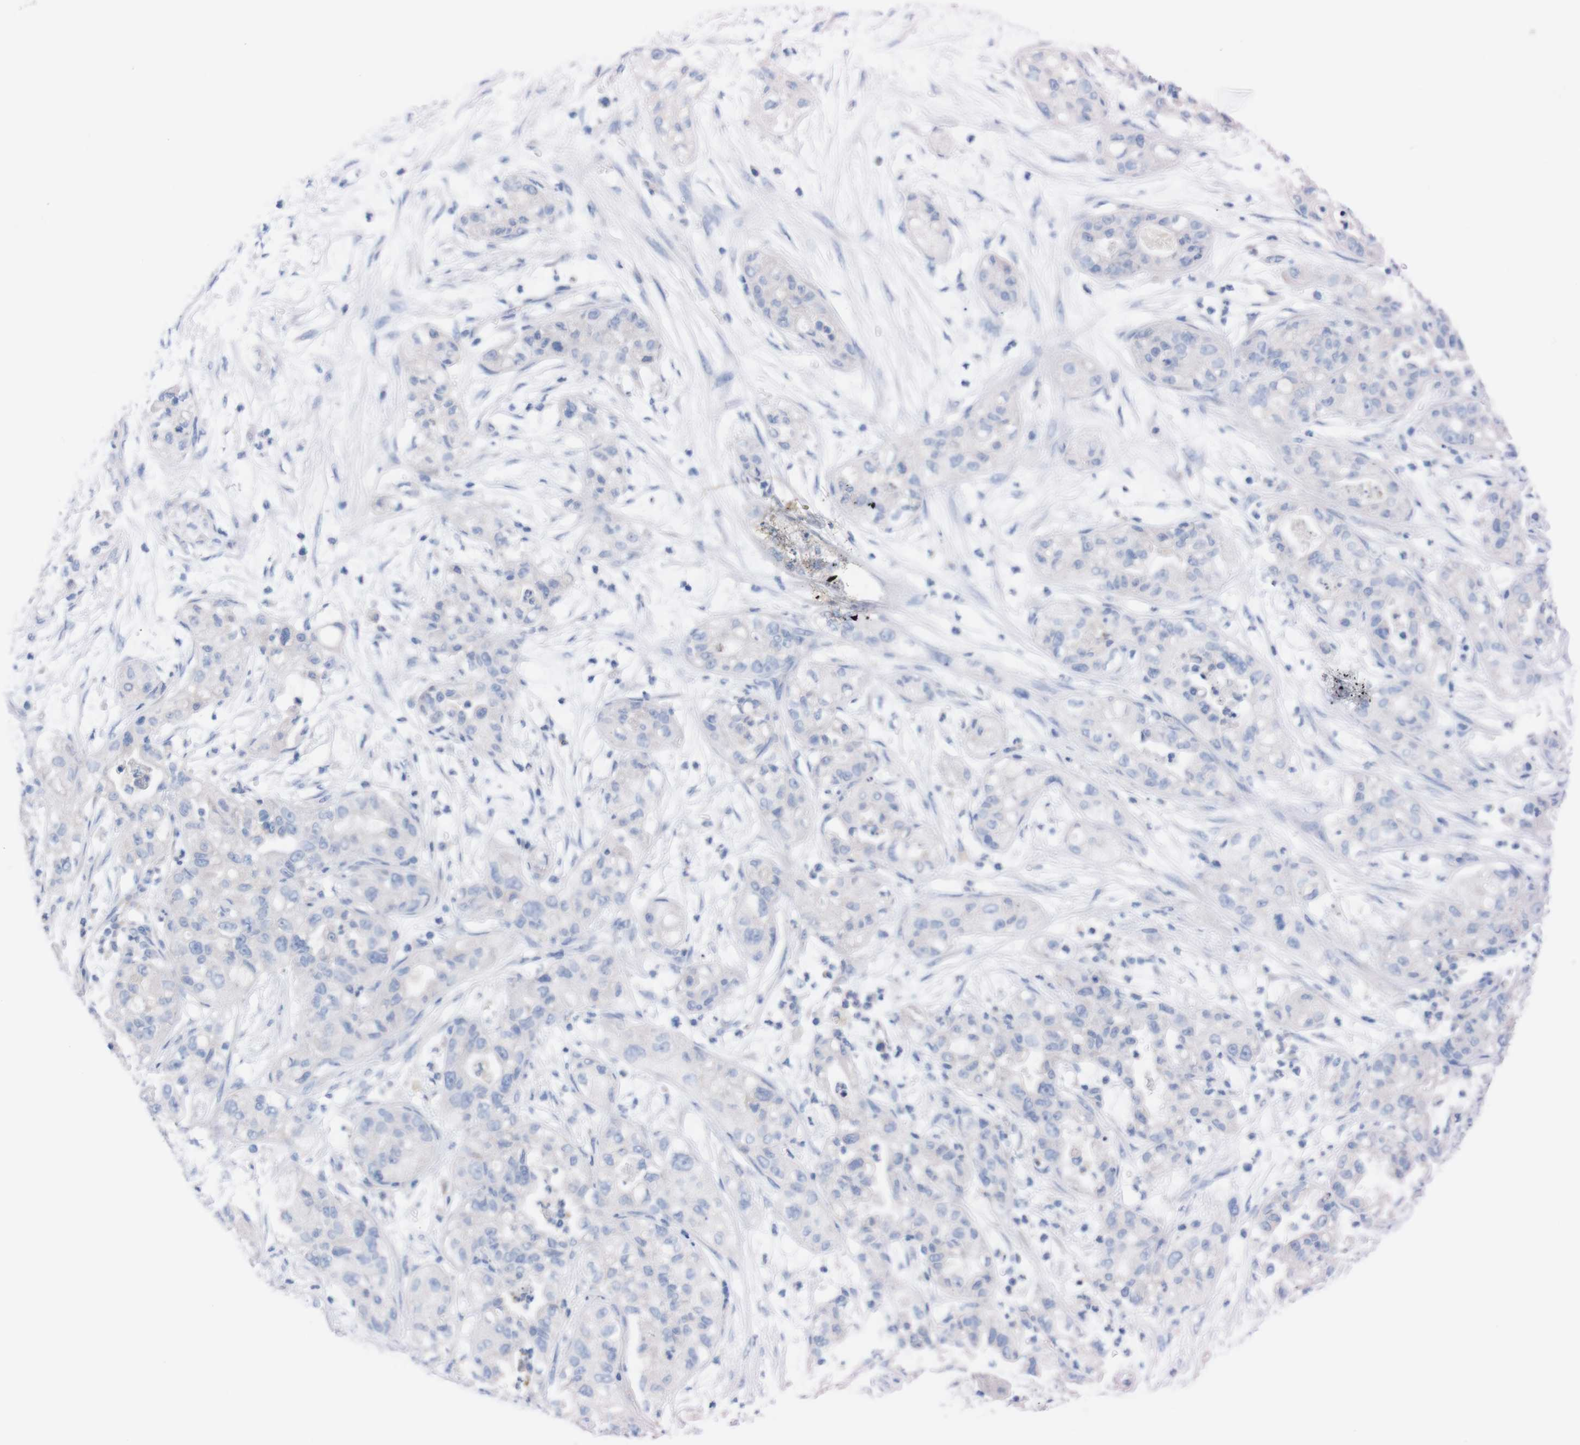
{"staining": {"intensity": "negative", "quantity": "none", "location": "none"}, "tissue": "pancreatic cancer", "cell_type": "Tumor cells", "image_type": "cancer", "snomed": [{"axis": "morphology", "description": "Adenocarcinoma, NOS"}, {"axis": "topography", "description": "Pancreas"}], "caption": "This is an IHC histopathology image of pancreatic adenocarcinoma. There is no staining in tumor cells.", "gene": "TMEM243", "patient": {"sex": "female", "age": 78}}